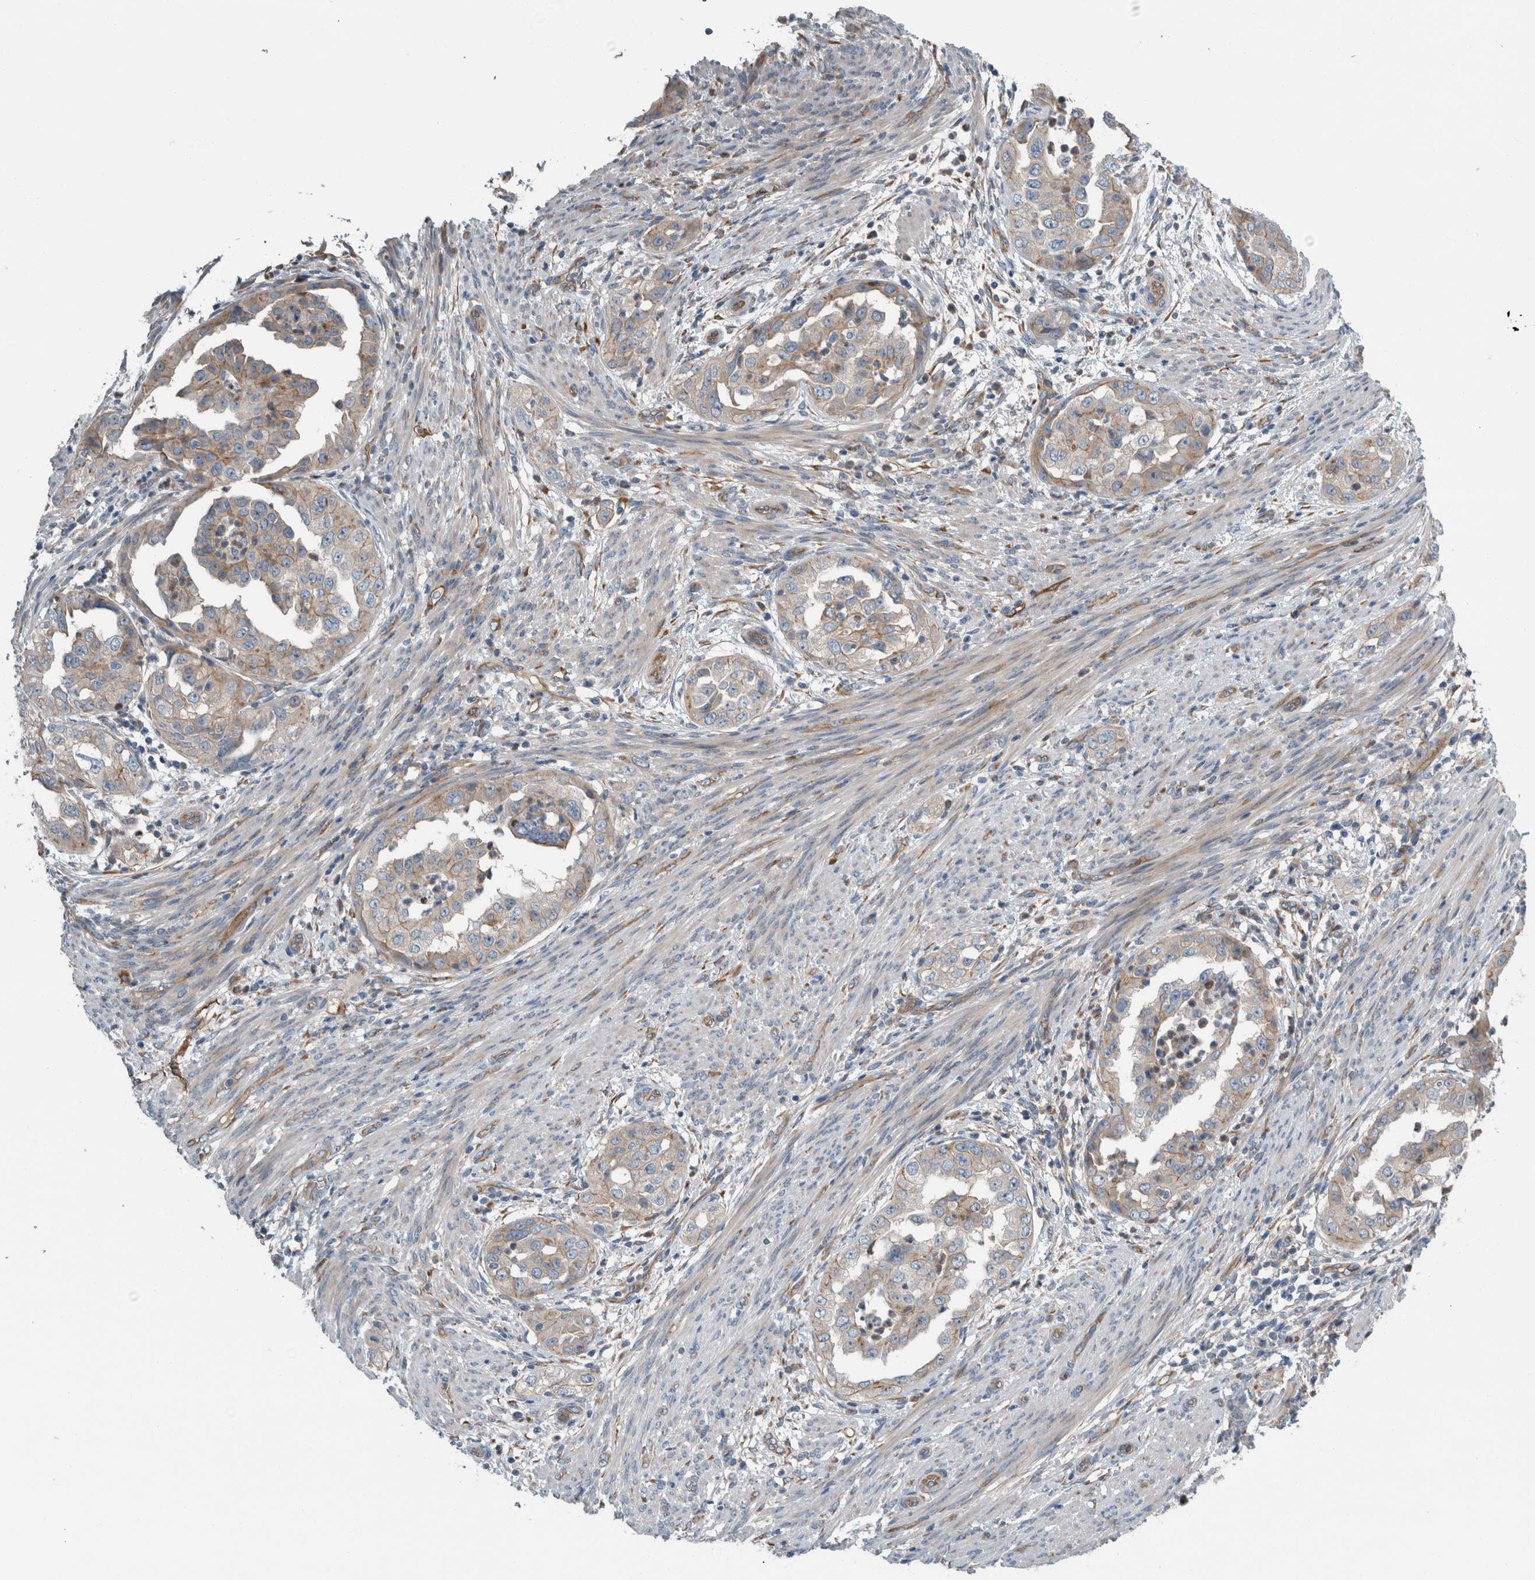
{"staining": {"intensity": "weak", "quantity": ">75%", "location": "cytoplasmic/membranous"}, "tissue": "endometrial cancer", "cell_type": "Tumor cells", "image_type": "cancer", "snomed": [{"axis": "morphology", "description": "Adenocarcinoma, NOS"}, {"axis": "topography", "description": "Endometrium"}], "caption": "Immunohistochemistry of human endometrial cancer (adenocarcinoma) displays low levels of weak cytoplasmic/membranous expression in about >75% of tumor cells.", "gene": "GLT8D2", "patient": {"sex": "female", "age": 85}}